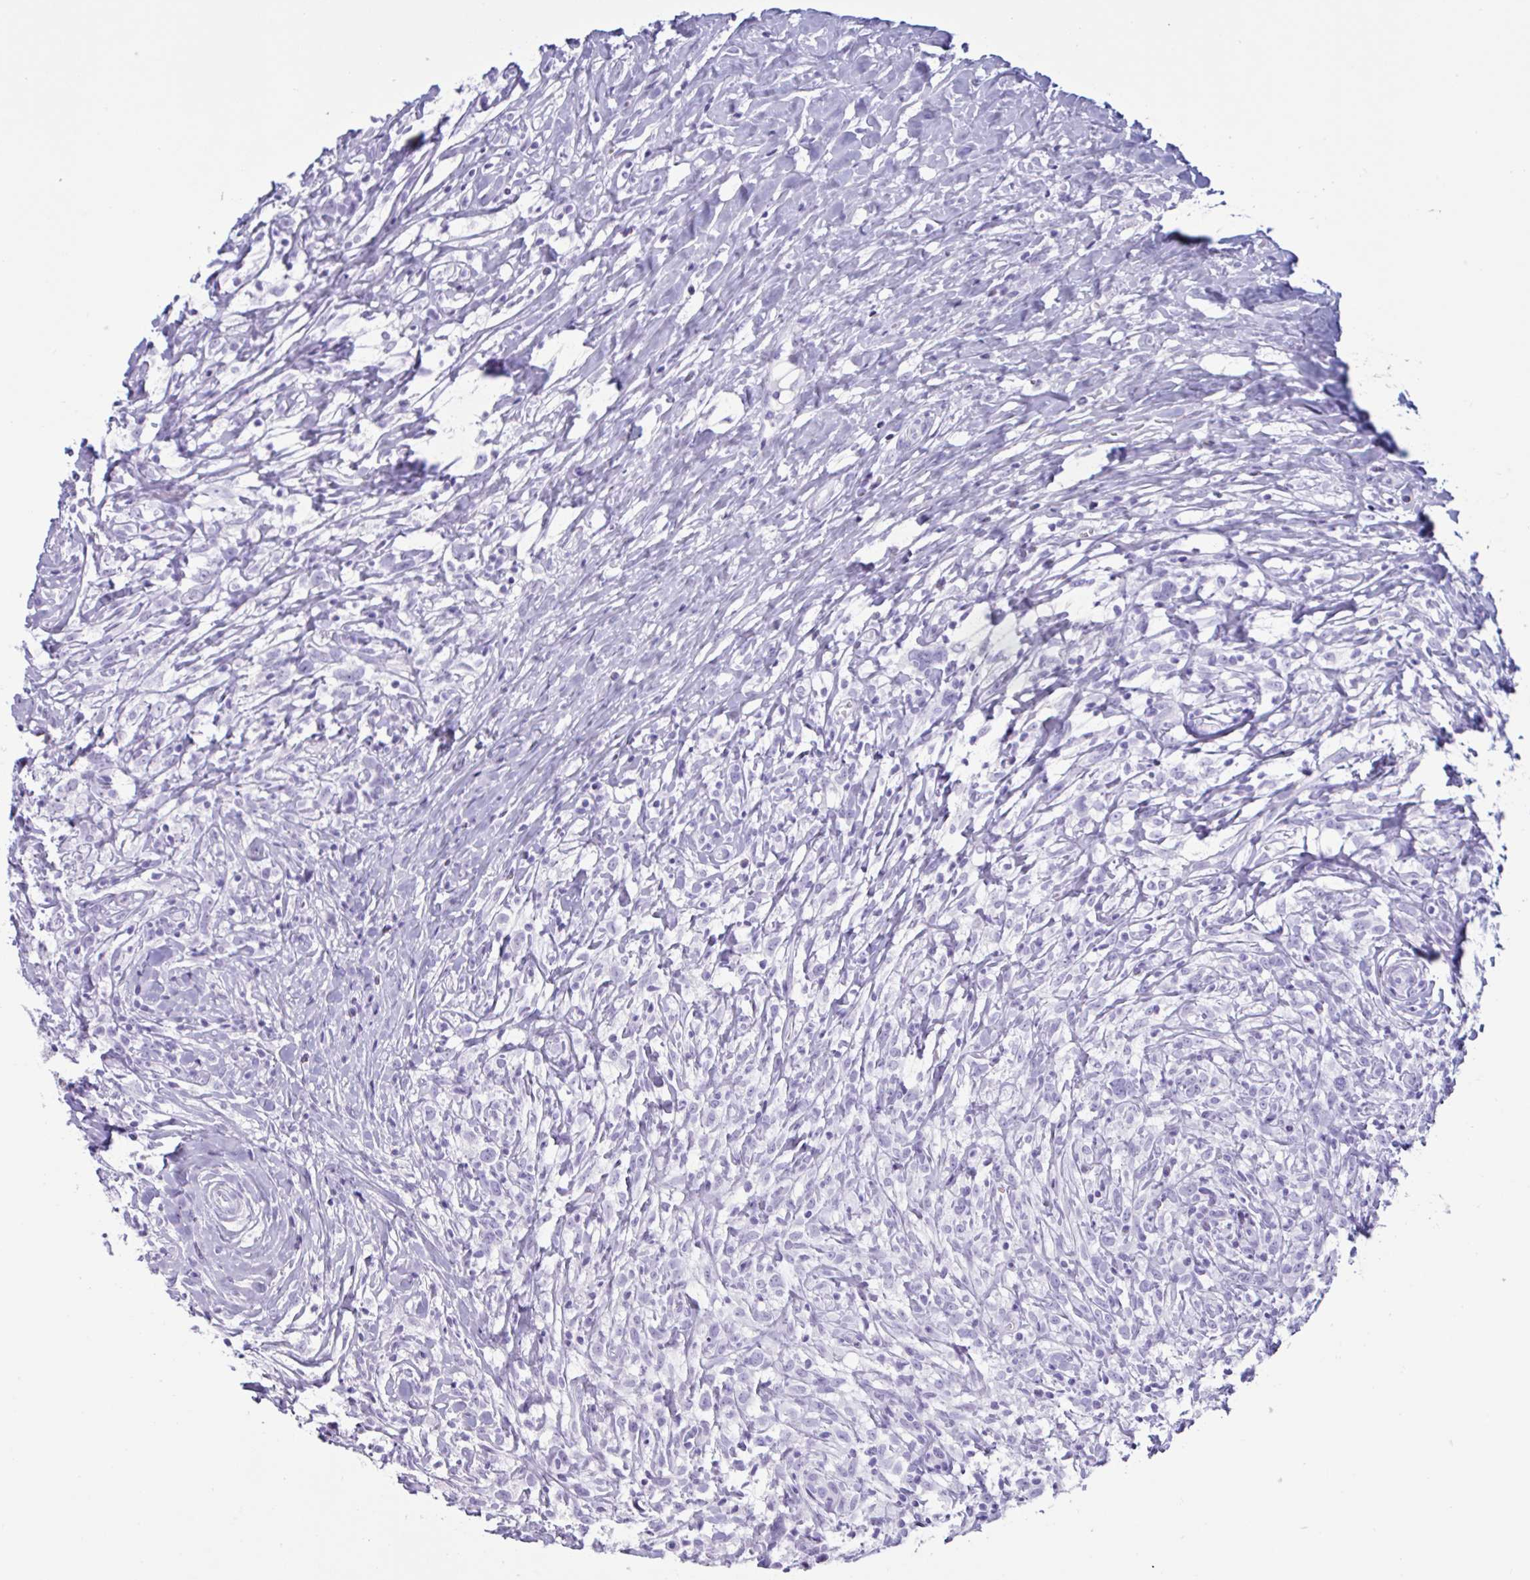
{"staining": {"intensity": "negative", "quantity": "none", "location": "none"}, "tissue": "lymphoma", "cell_type": "Tumor cells", "image_type": "cancer", "snomed": [{"axis": "morphology", "description": "Hodgkin's disease, NOS"}, {"axis": "topography", "description": "No Tissue"}], "caption": "A high-resolution histopathology image shows IHC staining of lymphoma, which shows no significant staining in tumor cells.", "gene": "MRGPRG", "patient": {"sex": "female", "age": 21}}